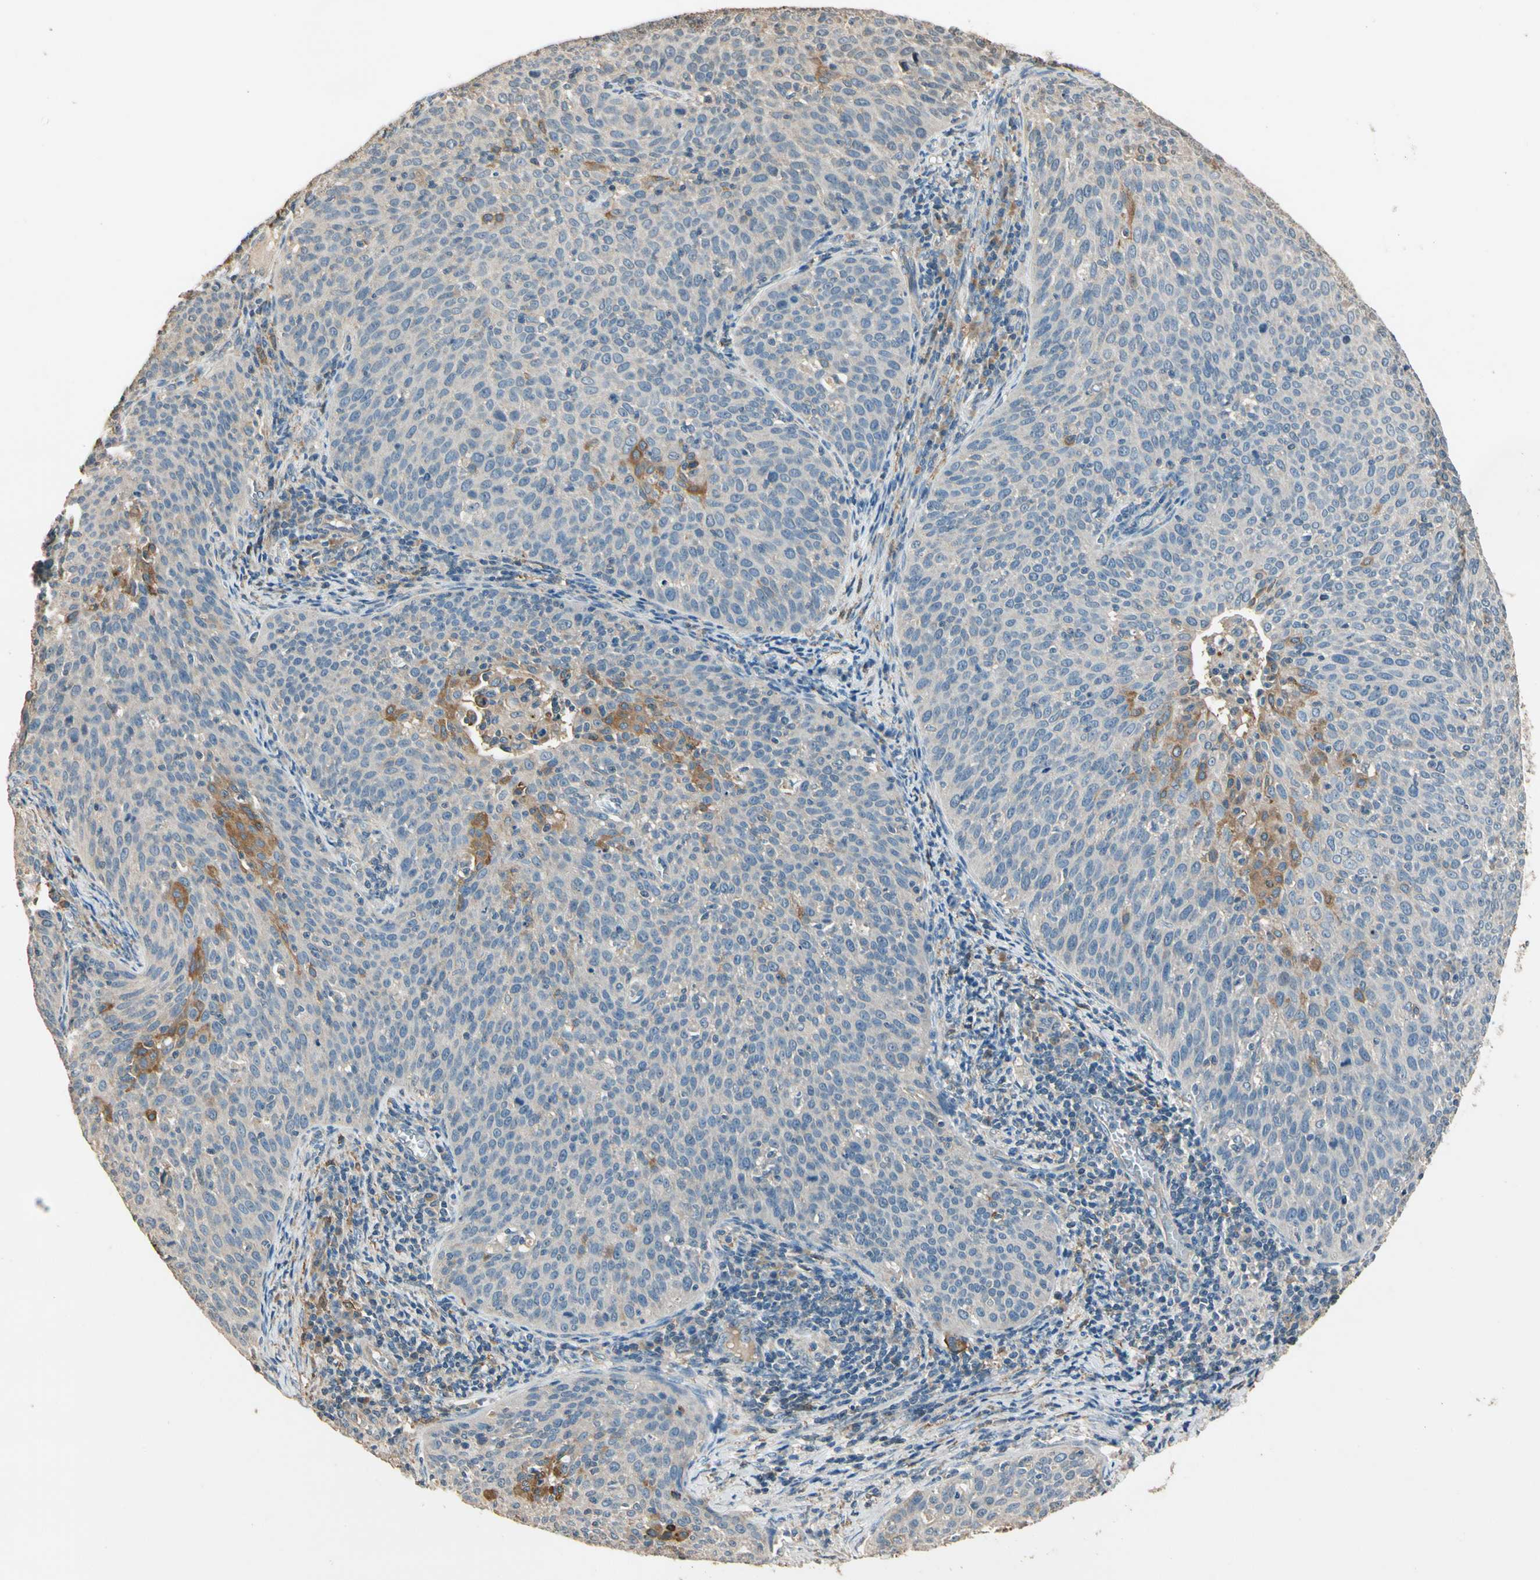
{"staining": {"intensity": "moderate", "quantity": "<25%", "location": "cytoplasmic/membranous"}, "tissue": "cervical cancer", "cell_type": "Tumor cells", "image_type": "cancer", "snomed": [{"axis": "morphology", "description": "Squamous cell carcinoma, NOS"}, {"axis": "topography", "description": "Cervix"}], "caption": "This is an image of immunohistochemistry staining of cervical cancer, which shows moderate expression in the cytoplasmic/membranous of tumor cells.", "gene": "CDH6", "patient": {"sex": "female", "age": 38}}